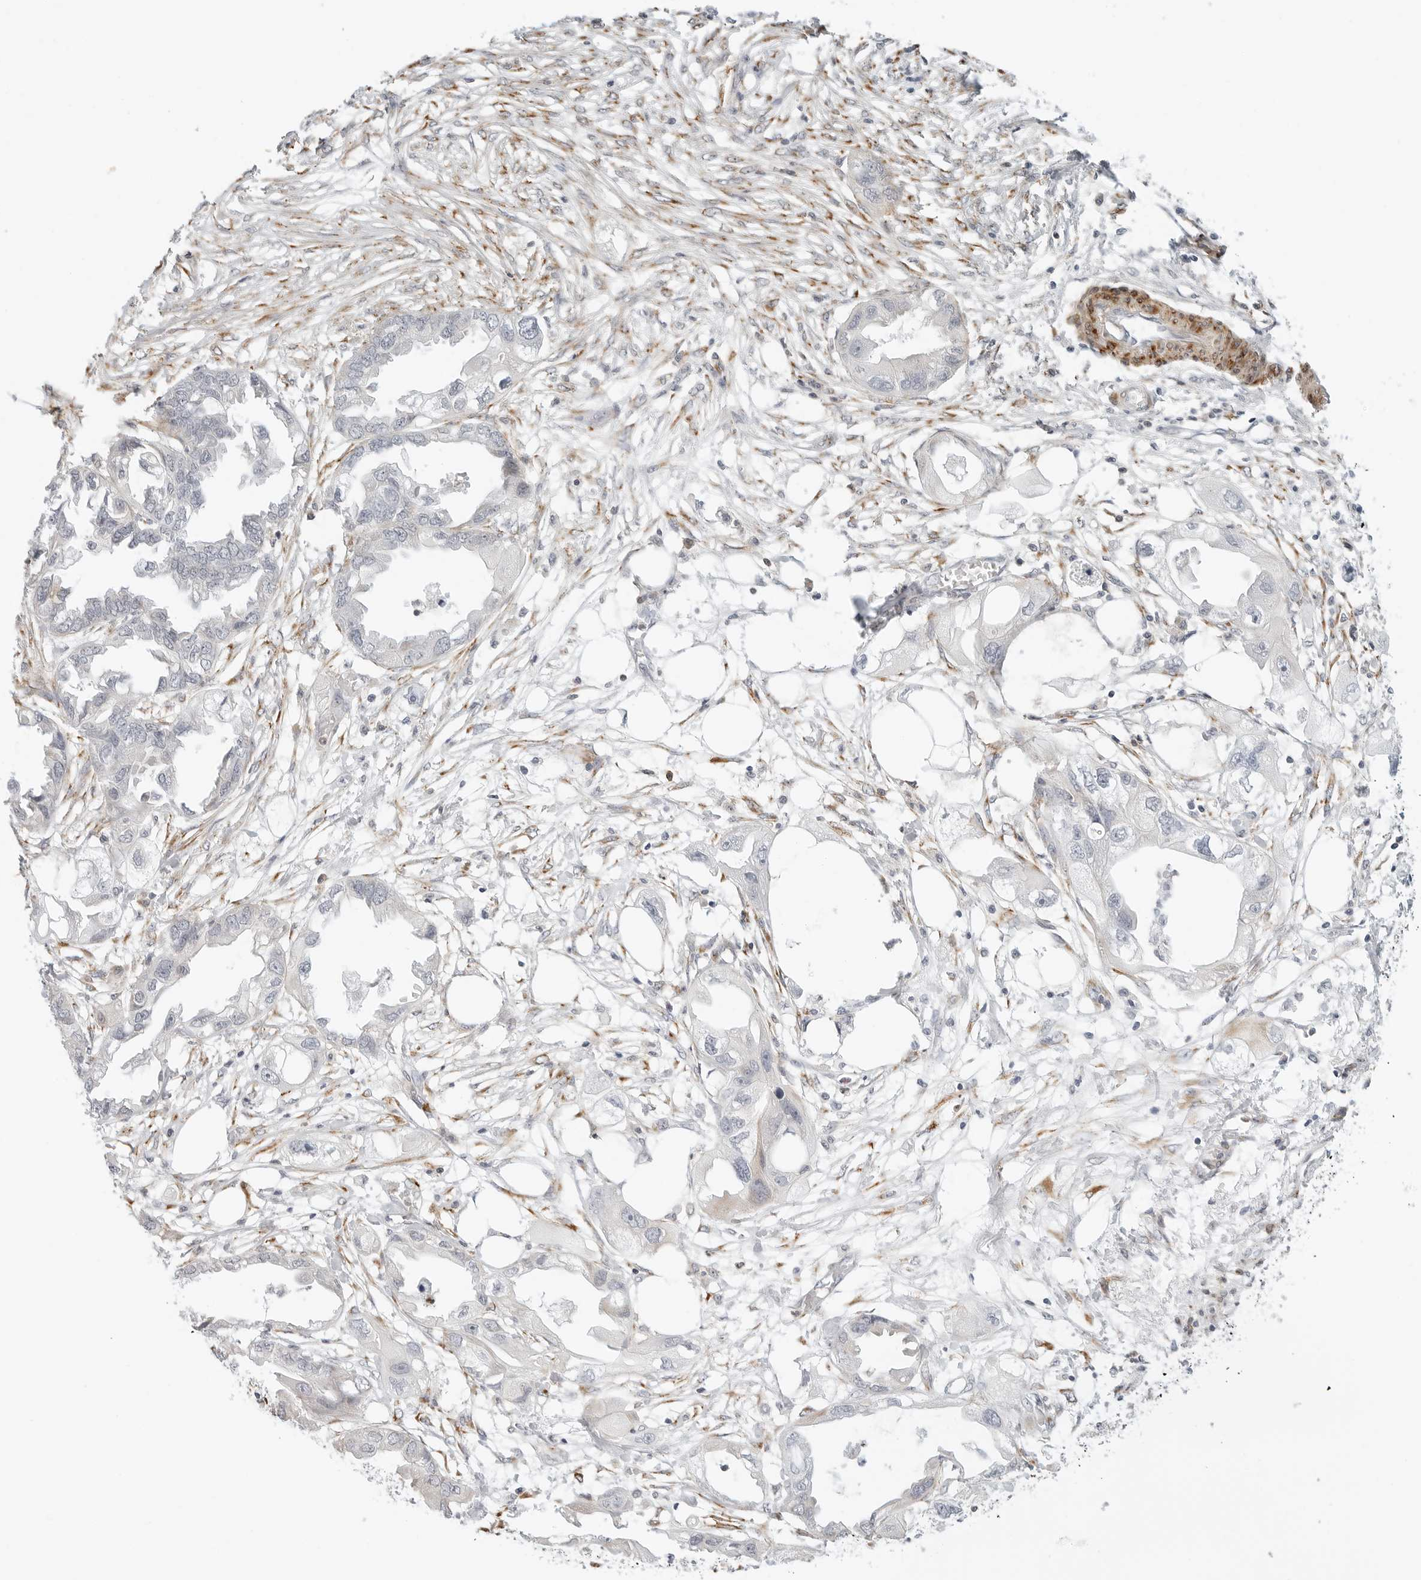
{"staining": {"intensity": "negative", "quantity": "none", "location": "none"}, "tissue": "endometrial cancer", "cell_type": "Tumor cells", "image_type": "cancer", "snomed": [{"axis": "morphology", "description": "Adenocarcinoma, NOS"}, {"axis": "morphology", "description": "Adenocarcinoma, metastatic, NOS"}, {"axis": "topography", "description": "Adipose tissue"}, {"axis": "topography", "description": "Endometrium"}], "caption": "The image displays no staining of tumor cells in endometrial cancer.", "gene": "C1QTNF1", "patient": {"sex": "female", "age": 67}}